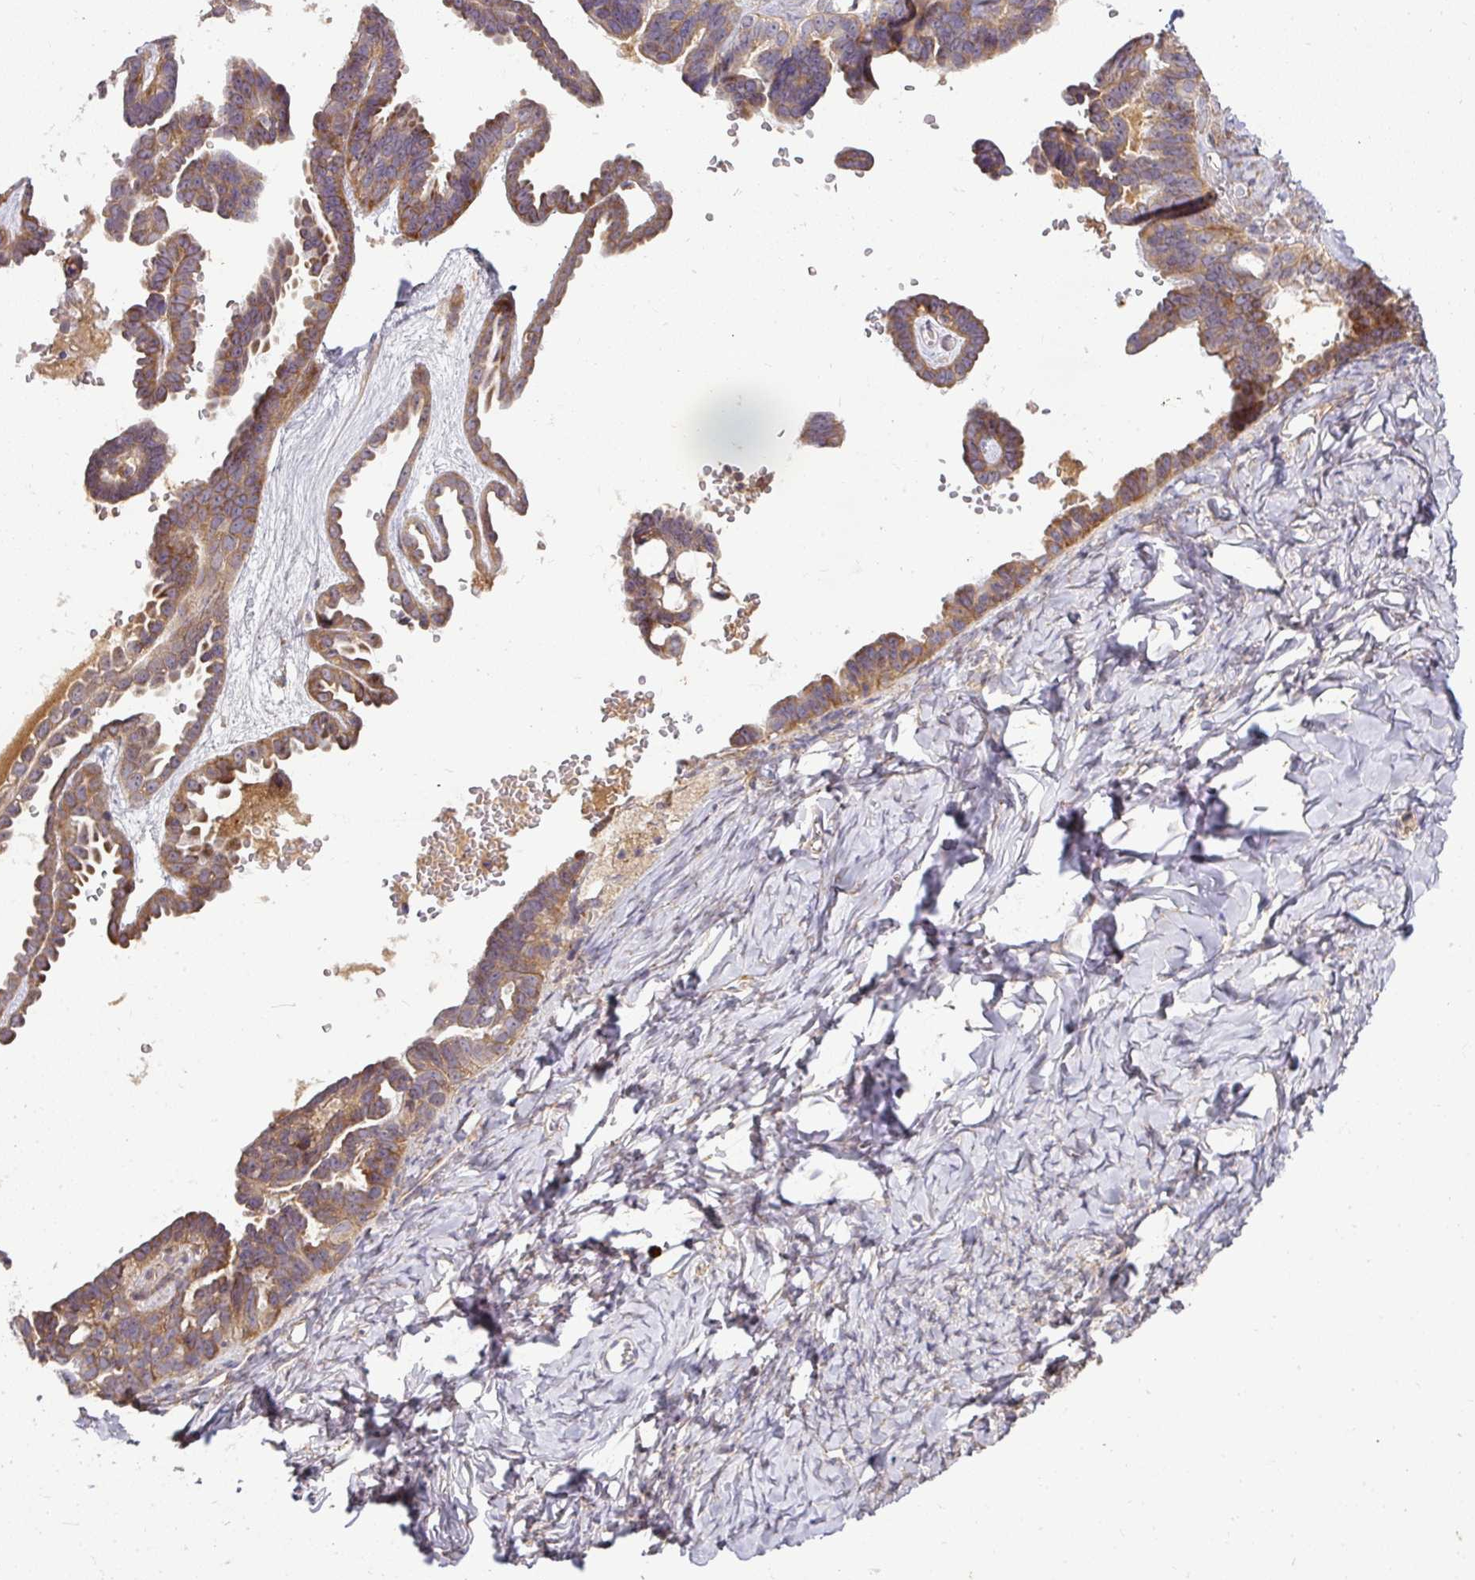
{"staining": {"intensity": "moderate", "quantity": ">75%", "location": "cytoplasmic/membranous"}, "tissue": "ovarian cancer", "cell_type": "Tumor cells", "image_type": "cancer", "snomed": [{"axis": "morphology", "description": "Cystadenocarcinoma, serous, NOS"}, {"axis": "topography", "description": "Ovary"}], "caption": "The histopathology image displays a brown stain indicating the presence of a protein in the cytoplasmic/membranous of tumor cells in ovarian serous cystadenocarcinoma.", "gene": "GALP", "patient": {"sex": "female", "age": 69}}